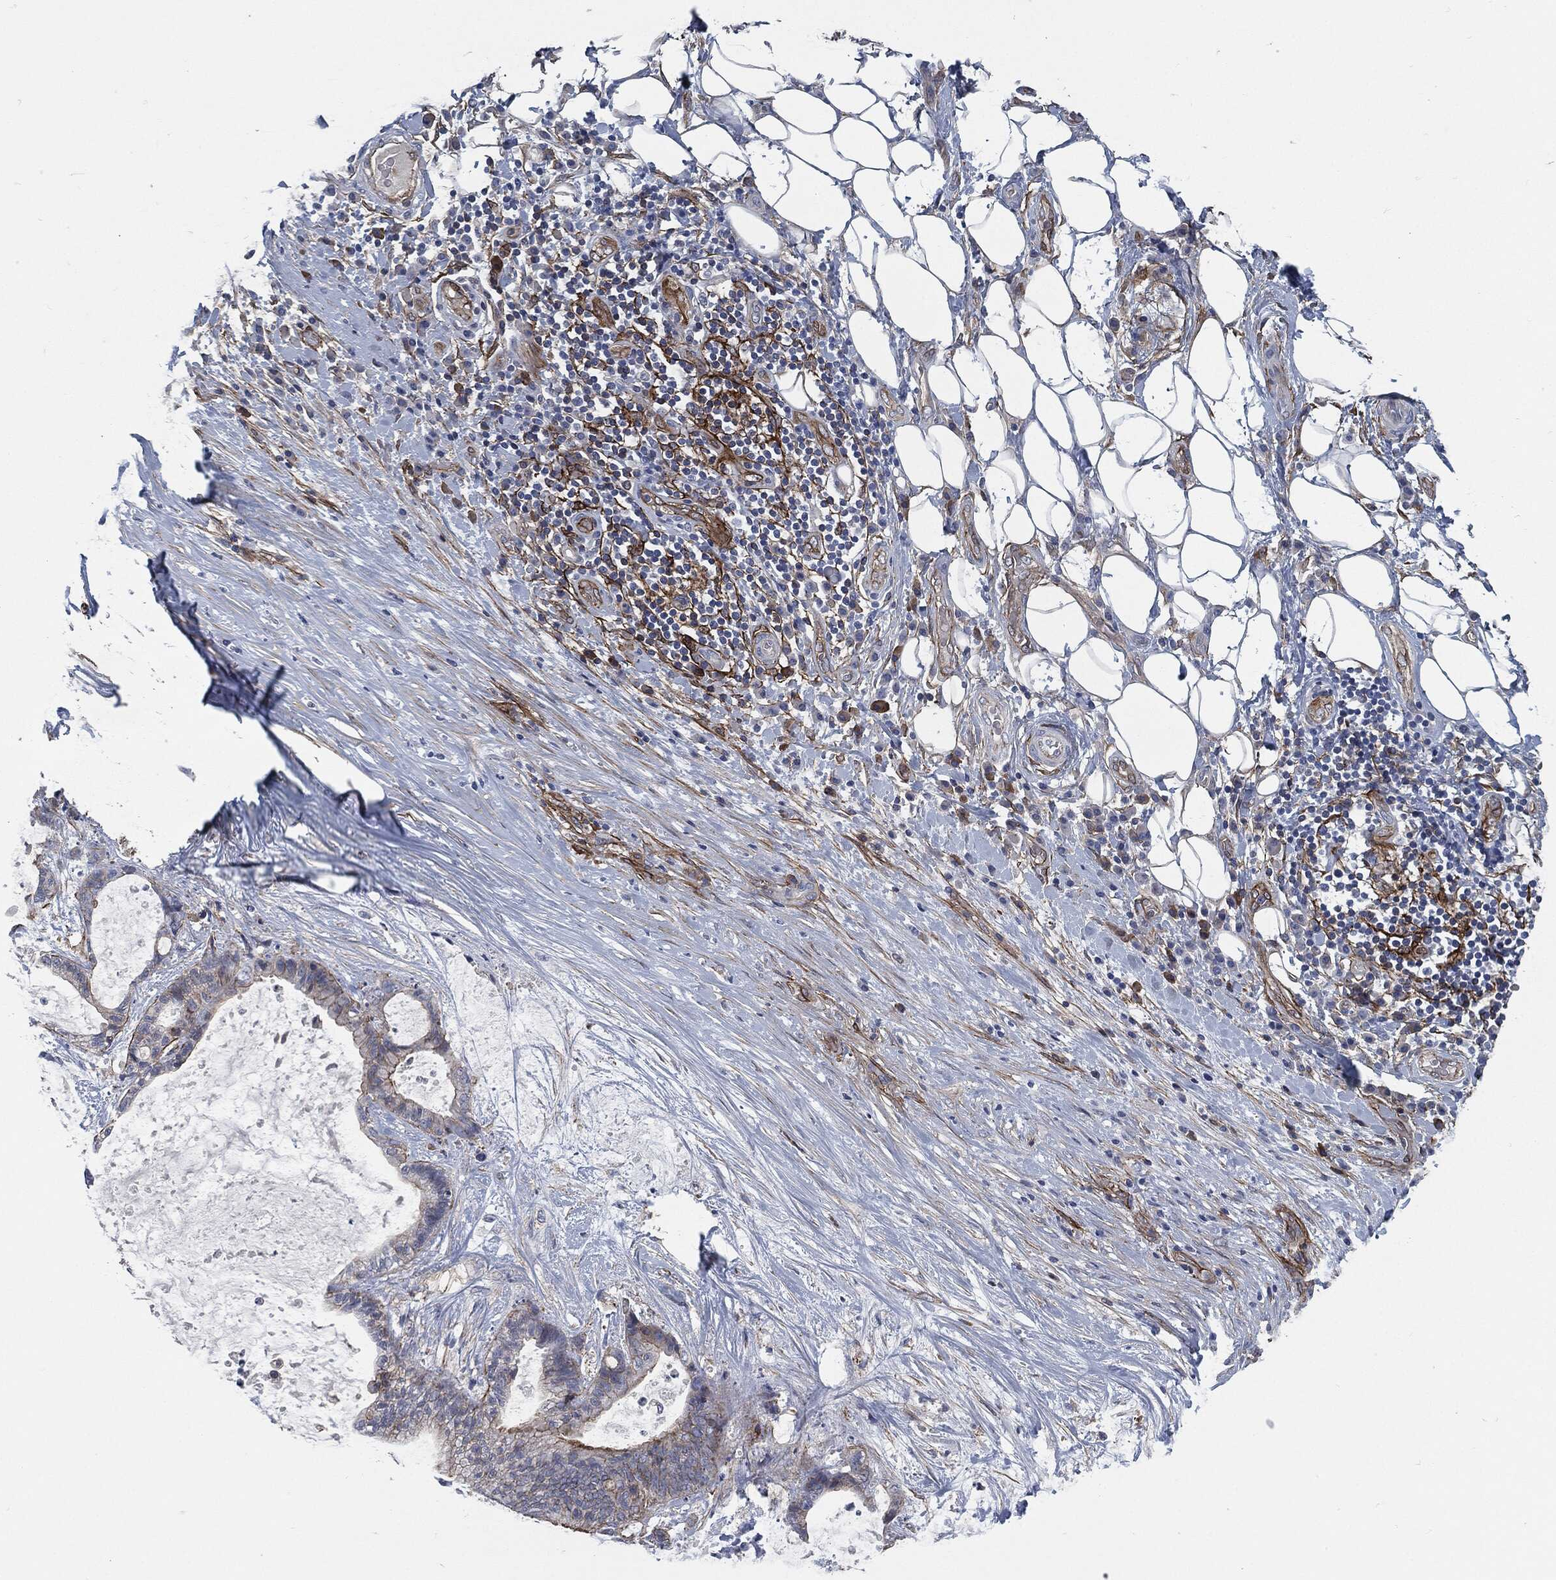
{"staining": {"intensity": "strong", "quantity": "<25%", "location": "cytoplasmic/membranous"}, "tissue": "liver cancer", "cell_type": "Tumor cells", "image_type": "cancer", "snomed": [{"axis": "morphology", "description": "Cholangiocarcinoma"}, {"axis": "topography", "description": "Liver"}], "caption": "Tumor cells display strong cytoplasmic/membranous staining in about <25% of cells in liver cancer.", "gene": "SVIL", "patient": {"sex": "female", "age": 73}}